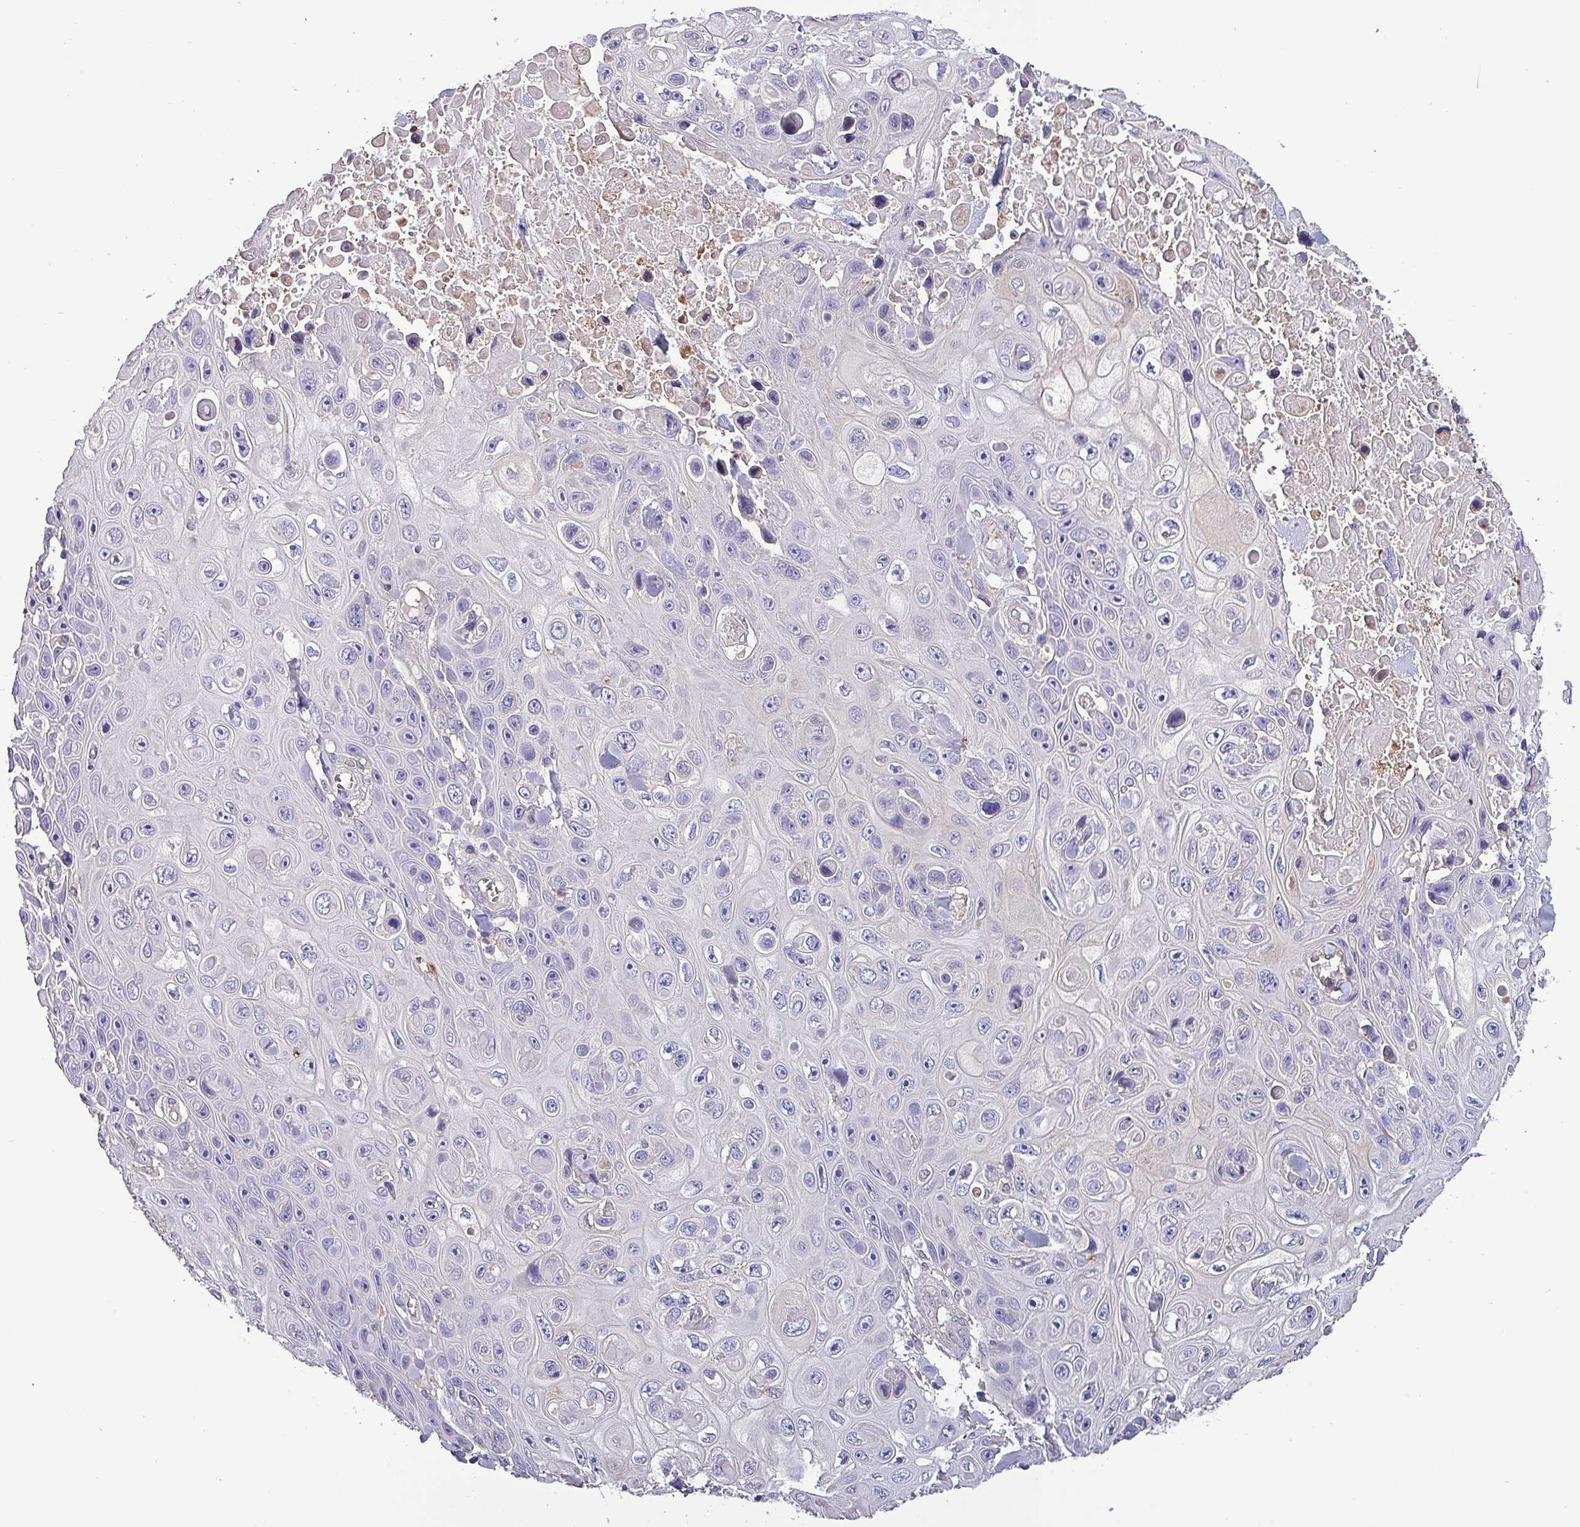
{"staining": {"intensity": "negative", "quantity": "none", "location": "none"}, "tissue": "skin cancer", "cell_type": "Tumor cells", "image_type": "cancer", "snomed": [{"axis": "morphology", "description": "Squamous cell carcinoma, NOS"}, {"axis": "topography", "description": "Skin"}], "caption": "An immunohistochemistry image of skin squamous cell carcinoma is shown. There is no staining in tumor cells of skin squamous cell carcinoma.", "gene": "HTRA4", "patient": {"sex": "male", "age": 82}}